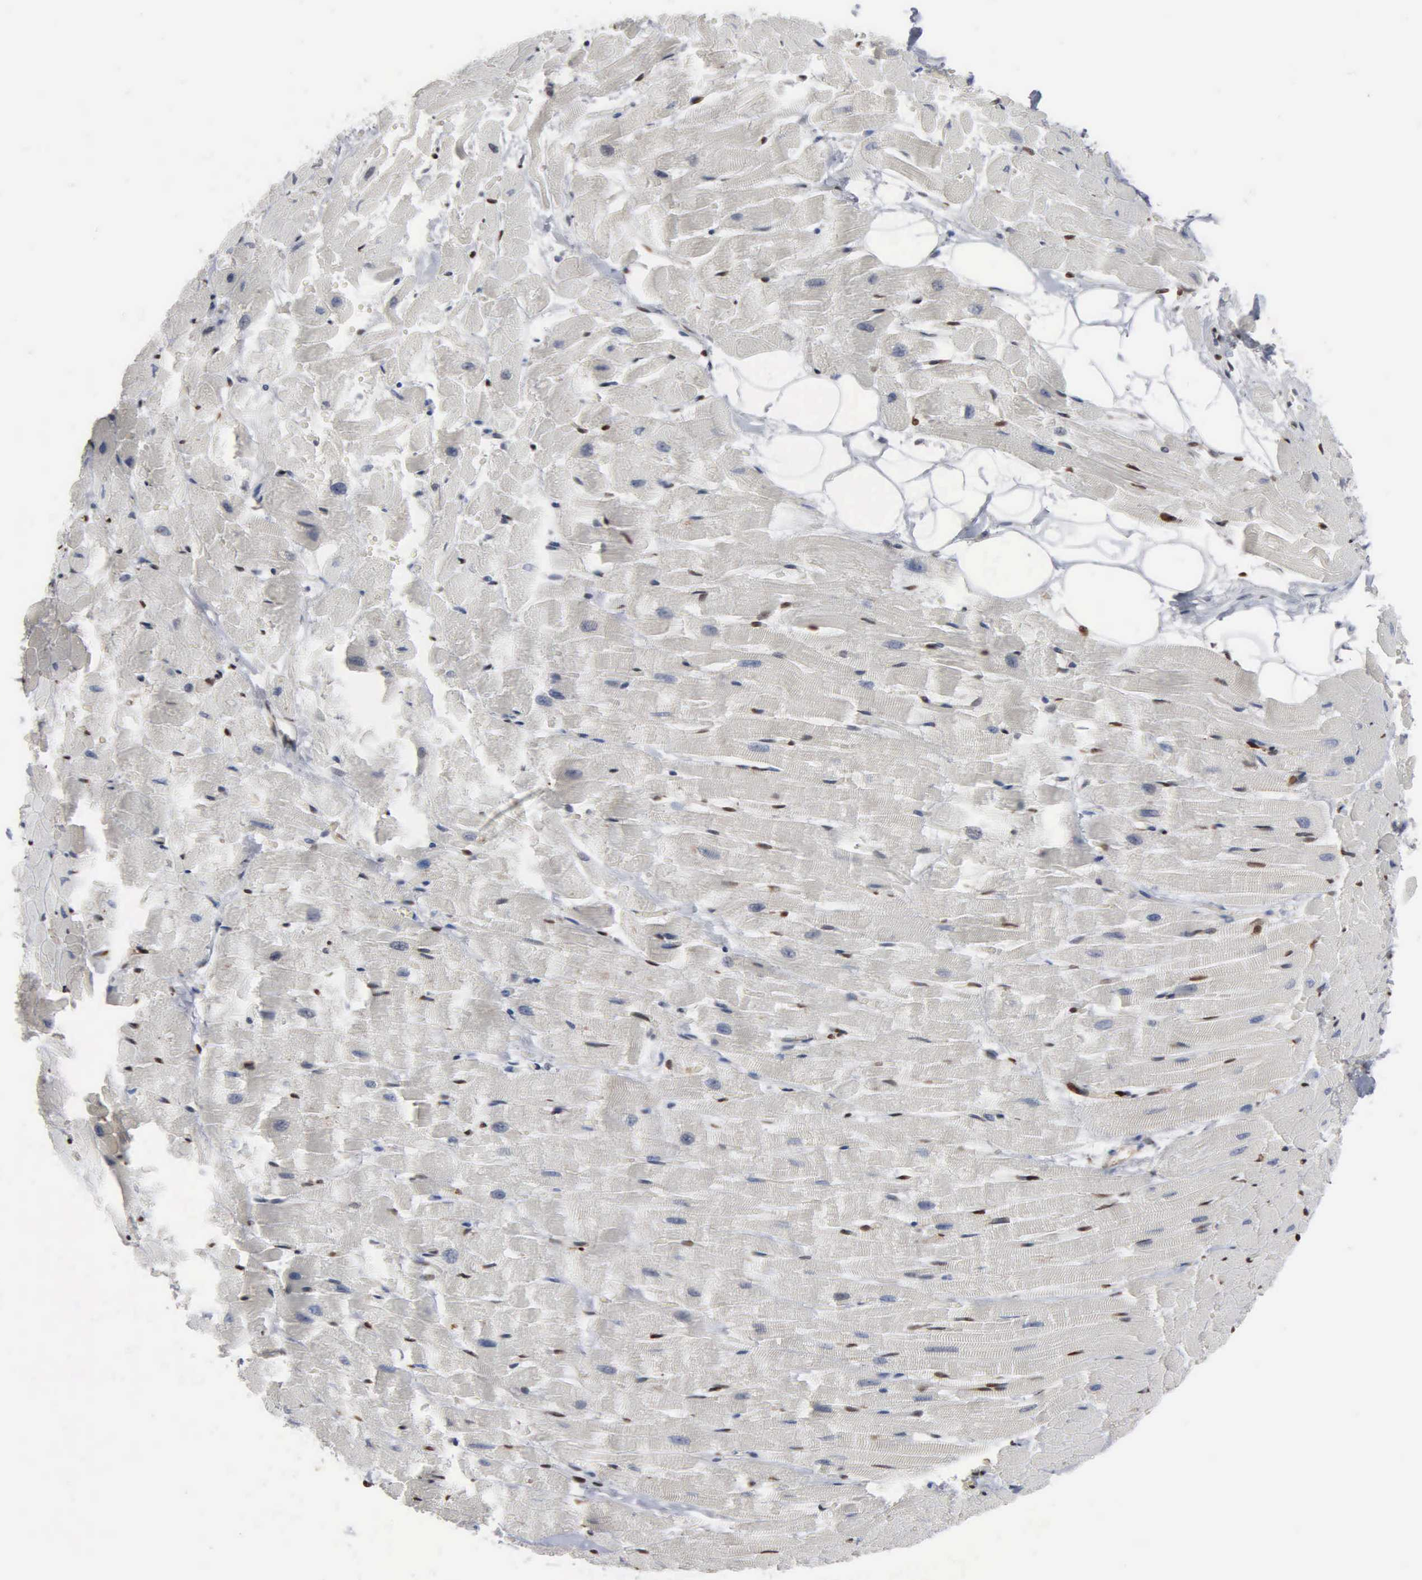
{"staining": {"intensity": "negative", "quantity": "none", "location": "none"}, "tissue": "heart muscle", "cell_type": "Cardiomyocytes", "image_type": "normal", "snomed": [{"axis": "morphology", "description": "Normal tissue, NOS"}, {"axis": "topography", "description": "Heart"}], "caption": "DAB (3,3'-diaminobenzidine) immunohistochemical staining of benign heart muscle exhibits no significant positivity in cardiomyocytes. The staining was performed using DAB to visualize the protein expression in brown, while the nuclei were stained in blue with hematoxylin (Magnification: 20x).", "gene": "FGF2", "patient": {"sex": "female", "age": 19}}